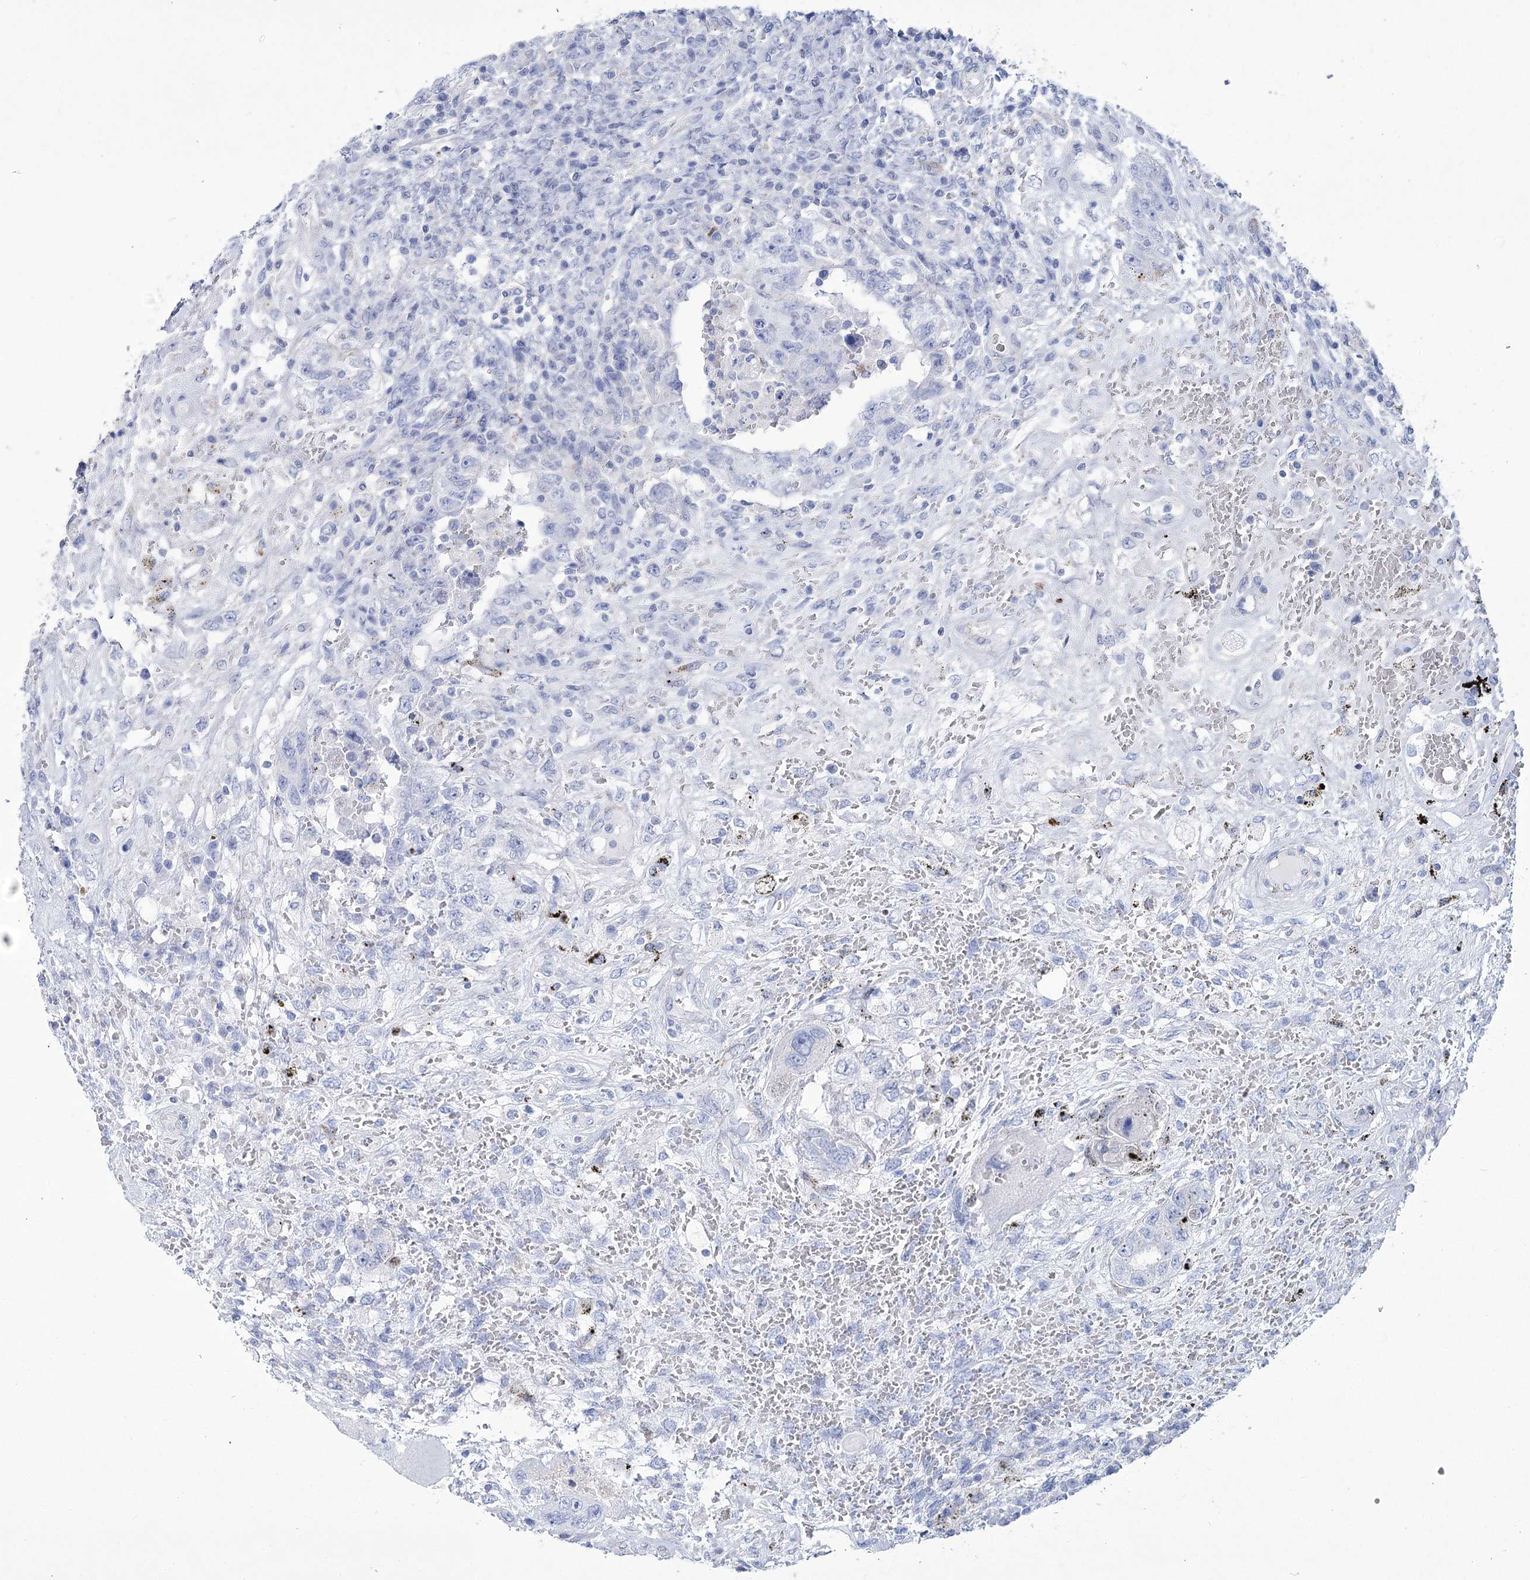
{"staining": {"intensity": "negative", "quantity": "none", "location": "none"}, "tissue": "testis cancer", "cell_type": "Tumor cells", "image_type": "cancer", "snomed": [{"axis": "morphology", "description": "Carcinoma, Embryonal, NOS"}, {"axis": "topography", "description": "Testis"}], "caption": "Immunohistochemistry (IHC) of human testis cancer (embryonal carcinoma) exhibits no staining in tumor cells. Nuclei are stained in blue.", "gene": "PCDHA1", "patient": {"sex": "male", "age": 26}}